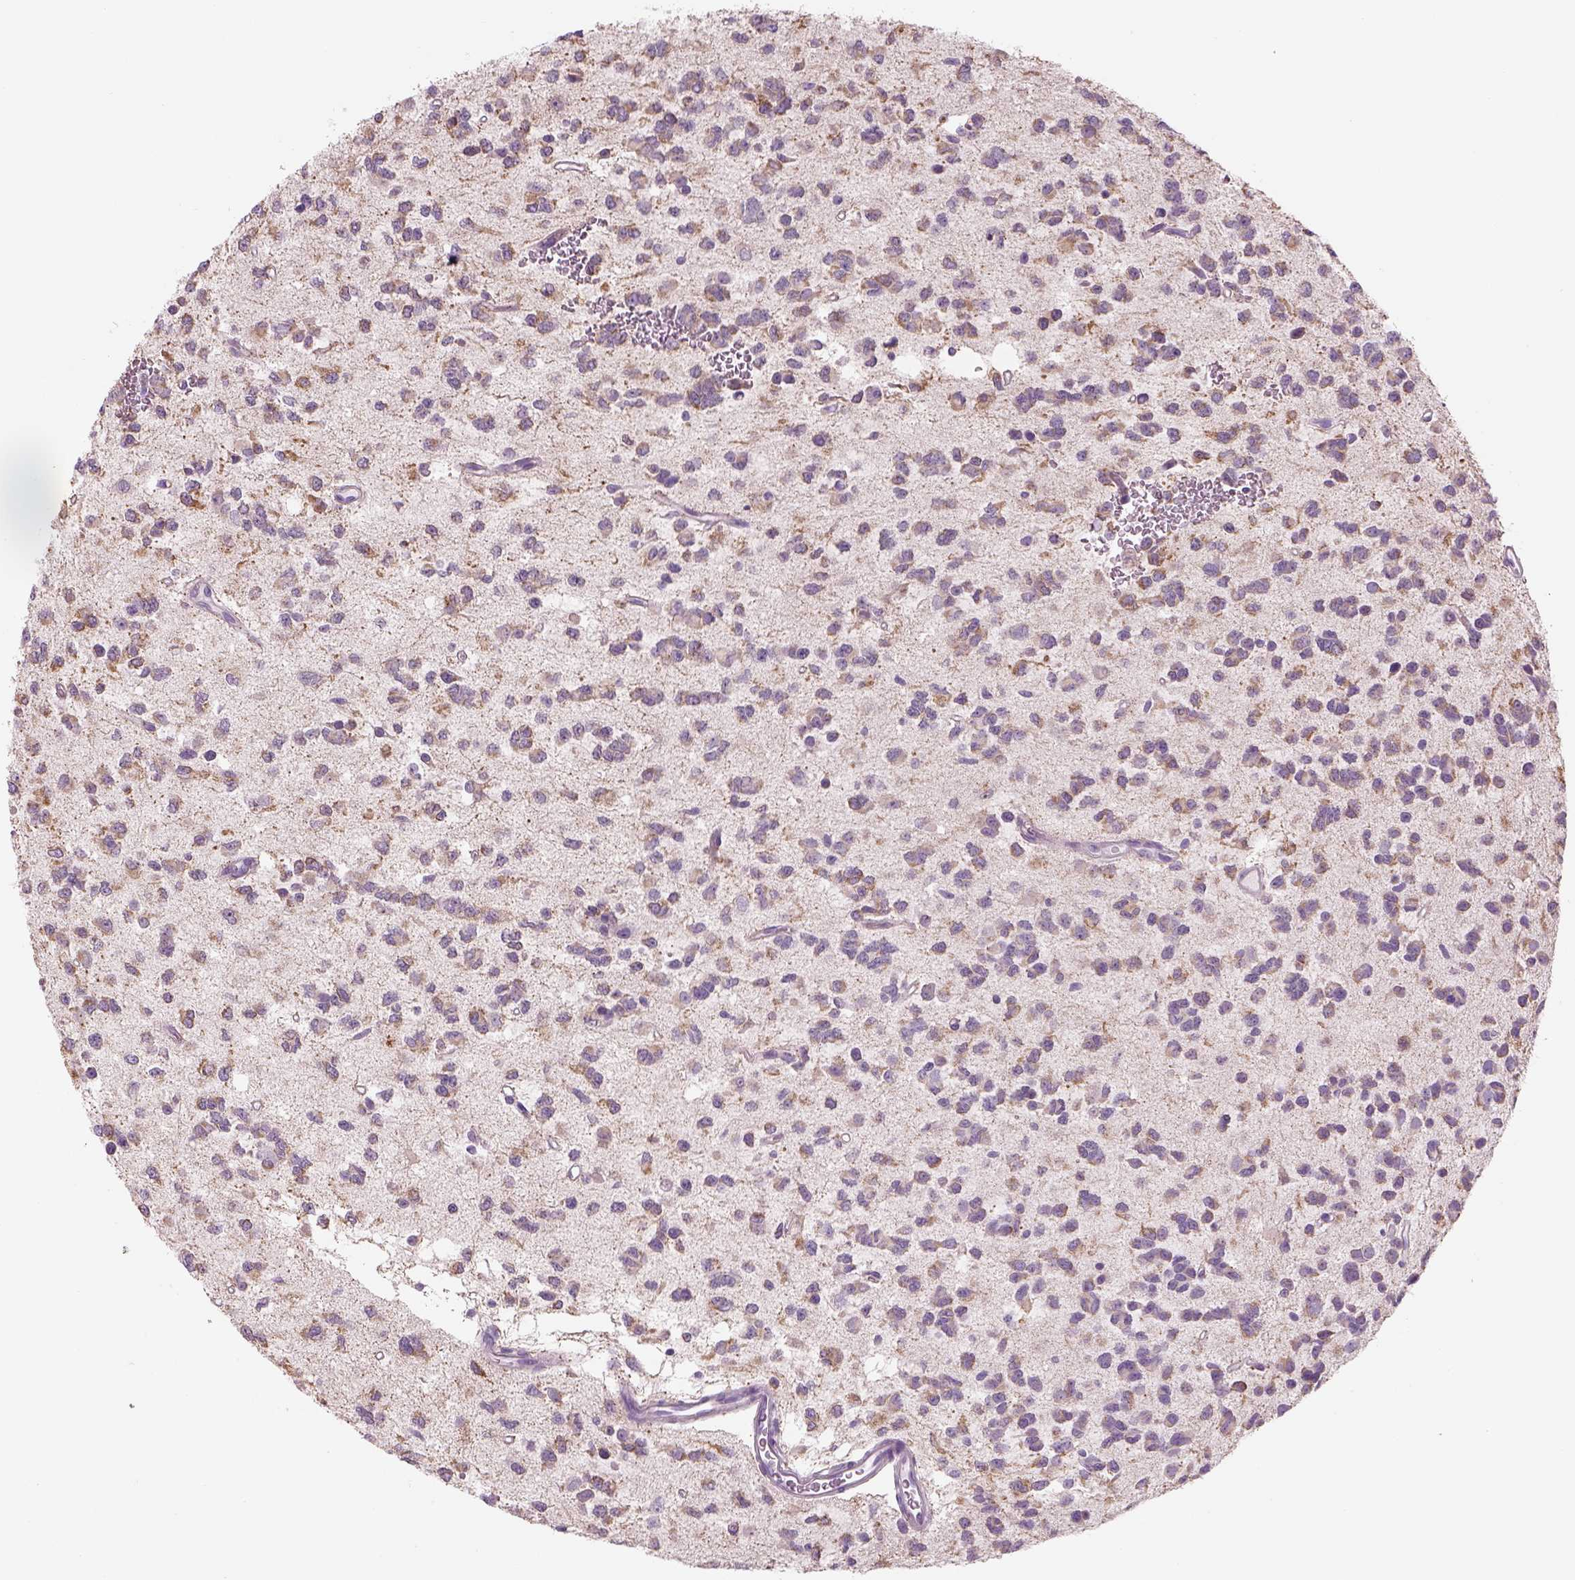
{"staining": {"intensity": "moderate", "quantity": ">75%", "location": "cytoplasmic/membranous"}, "tissue": "glioma", "cell_type": "Tumor cells", "image_type": "cancer", "snomed": [{"axis": "morphology", "description": "Glioma, malignant, Low grade"}, {"axis": "topography", "description": "Brain"}], "caption": "Immunohistochemistry (IHC) of glioma reveals medium levels of moderate cytoplasmic/membranous expression in approximately >75% of tumor cells.", "gene": "KCNMB4", "patient": {"sex": "female", "age": 45}}